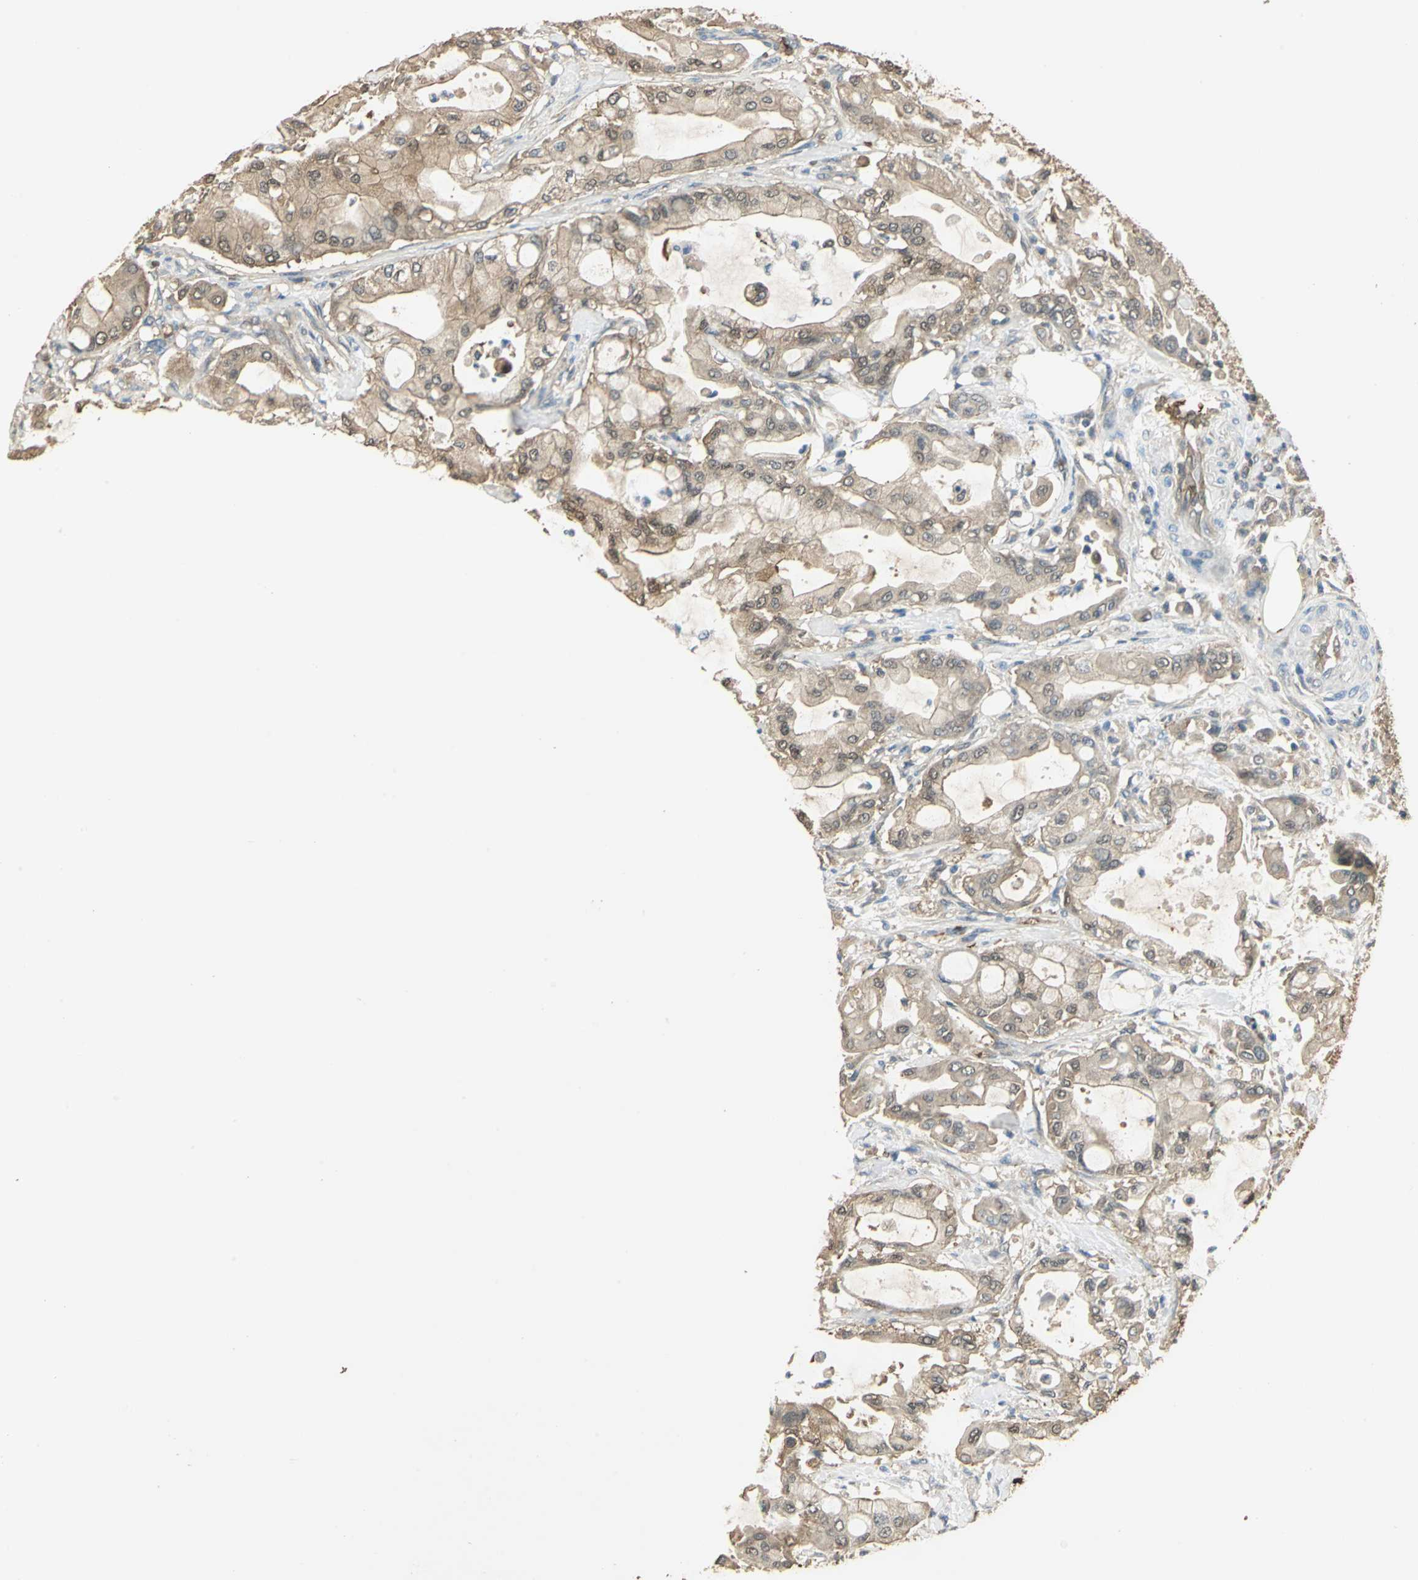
{"staining": {"intensity": "weak", "quantity": ">75%", "location": "cytoplasmic/membranous,nuclear"}, "tissue": "pancreatic cancer", "cell_type": "Tumor cells", "image_type": "cancer", "snomed": [{"axis": "morphology", "description": "Adenocarcinoma, NOS"}, {"axis": "morphology", "description": "Adenocarcinoma, metastatic, NOS"}, {"axis": "topography", "description": "Lymph node"}, {"axis": "topography", "description": "Pancreas"}, {"axis": "topography", "description": "Duodenum"}], "caption": "Tumor cells show low levels of weak cytoplasmic/membranous and nuclear positivity in approximately >75% of cells in human pancreatic cancer (metastatic adenocarcinoma).", "gene": "DDAH1", "patient": {"sex": "female", "age": 64}}